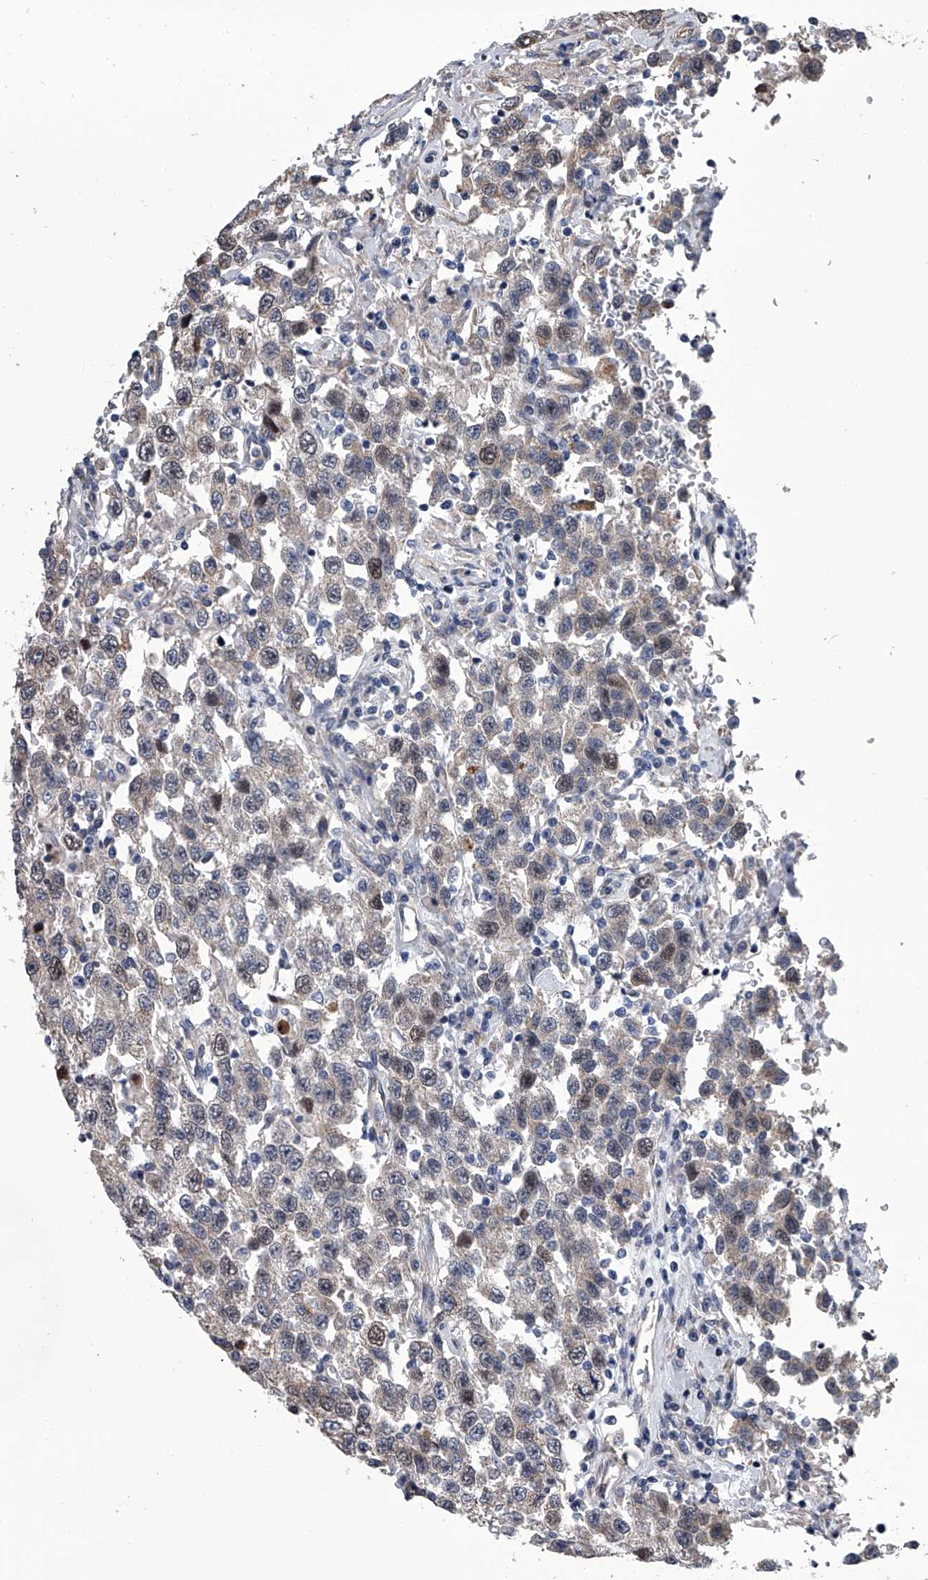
{"staining": {"intensity": "weak", "quantity": "<25%", "location": "nuclear"}, "tissue": "testis cancer", "cell_type": "Tumor cells", "image_type": "cancer", "snomed": [{"axis": "morphology", "description": "Seminoma, NOS"}, {"axis": "topography", "description": "Testis"}], "caption": "Immunohistochemistry photomicrograph of testis seminoma stained for a protein (brown), which reveals no expression in tumor cells.", "gene": "ABCG1", "patient": {"sex": "male", "age": 41}}